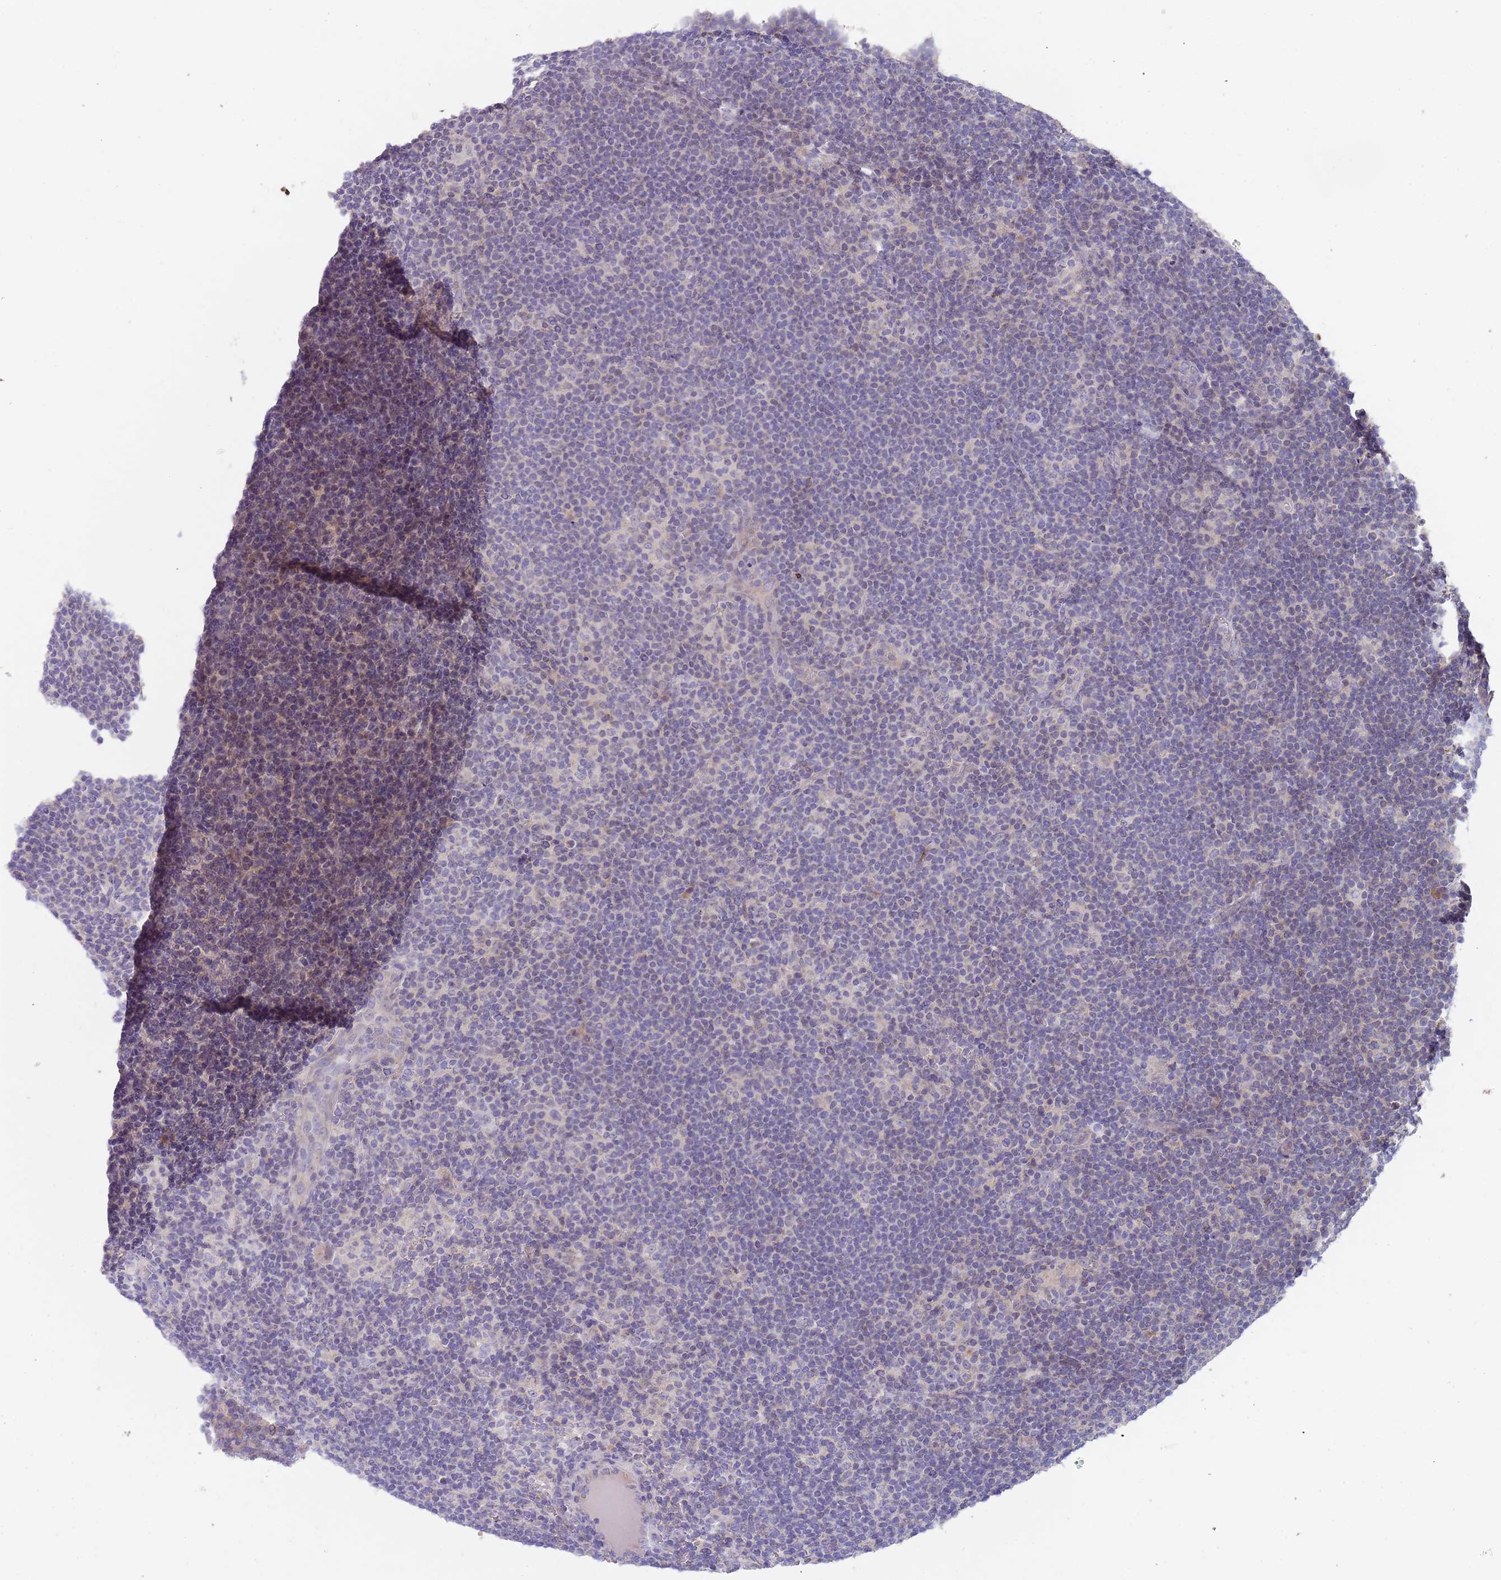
{"staining": {"intensity": "negative", "quantity": "none", "location": "none"}, "tissue": "lymphoma", "cell_type": "Tumor cells", "image_type": "cancer", "snomed": [{"axis": "morphology", "description": "Hodgkin's disease, NOS"}, {"axis": "topography", "description": "Lymph node"}], "caption": "Tumor cells are negative for brown protein staining in lymphoma. The staining was performed using DAB to visualize the protein expression in brown, while the nuclei were stained in blue with hematoxylin (Magnification: 20x).", "gene": "PRAC1", "patient": {"sex": "female", "age": 57}}